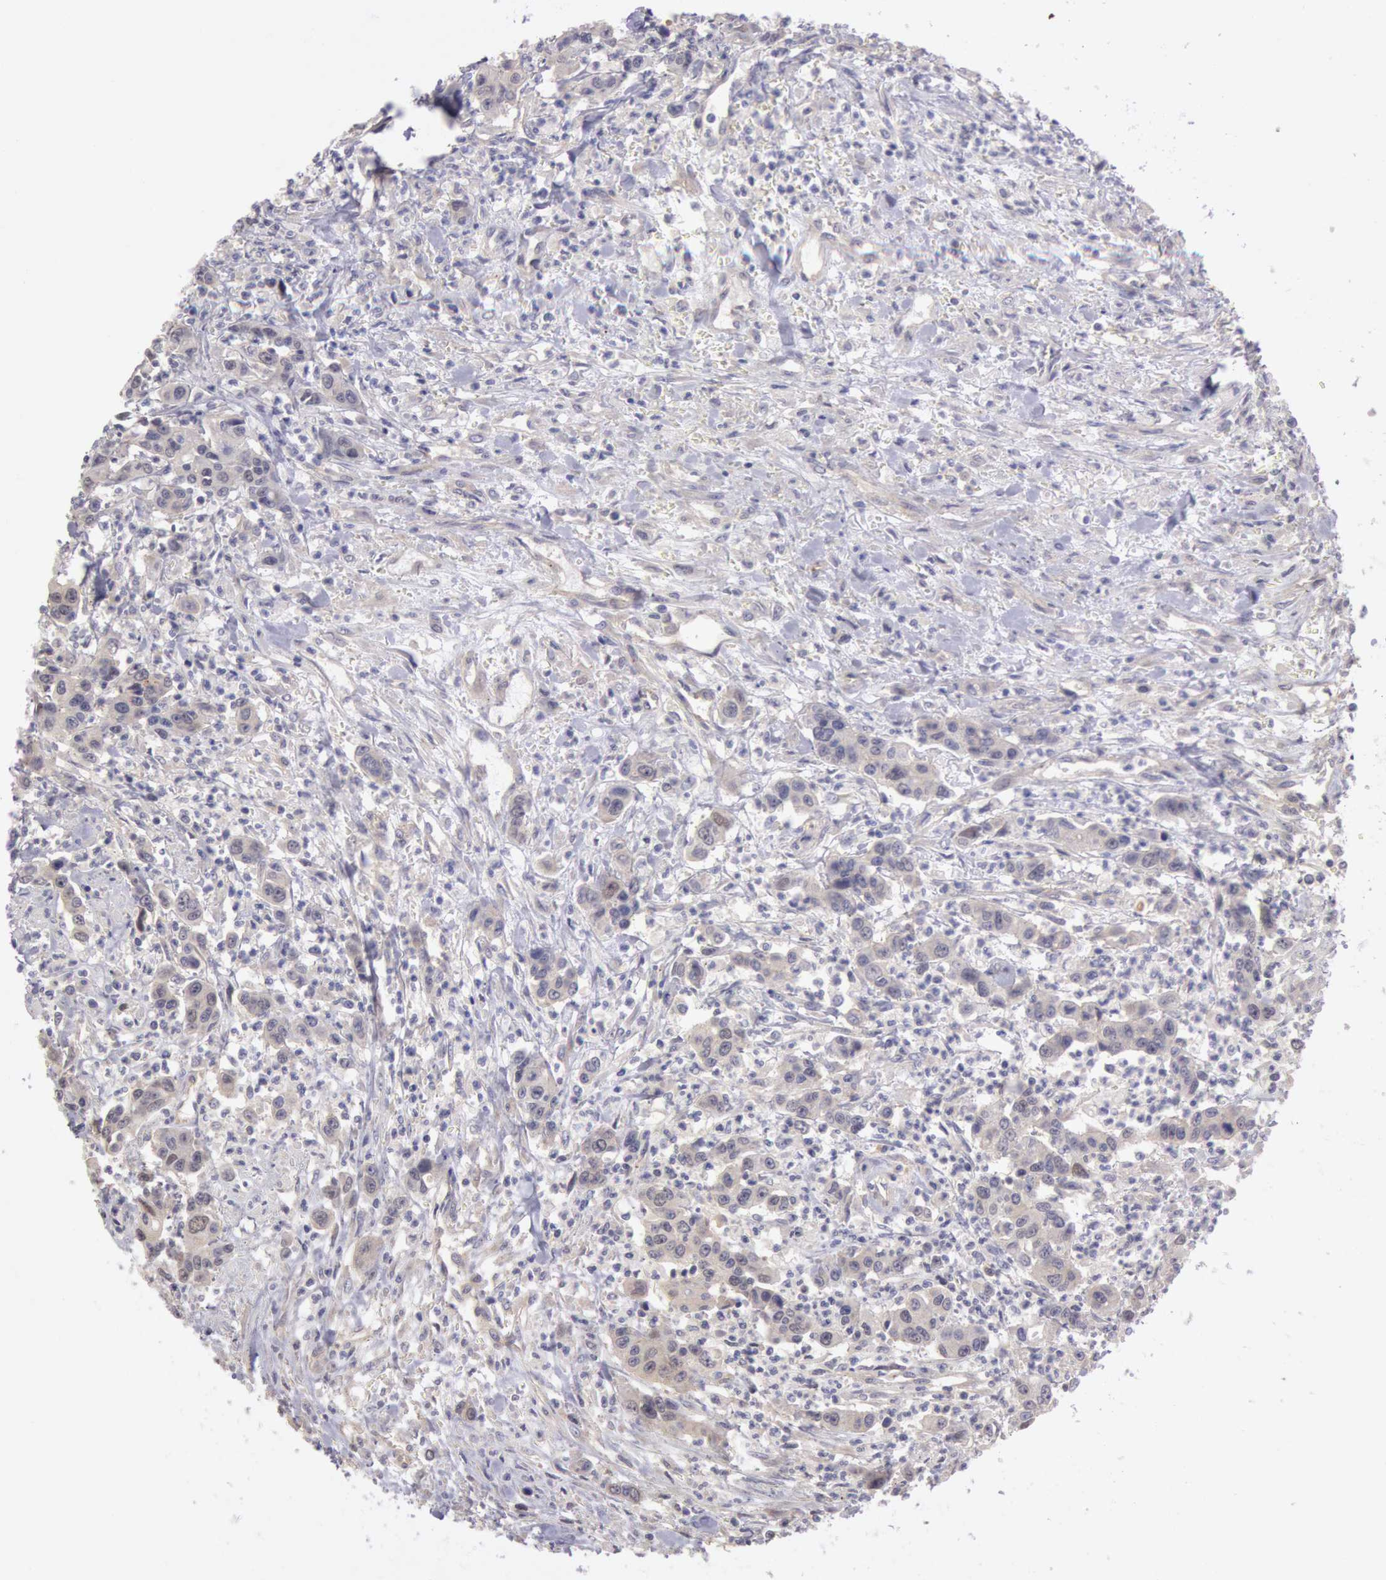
{"staining": {"intensity": "negative", "quantity": "none", "location": "none"}, "tissue": "urothelial cancer", "cell_type": "Tumor cells", "image_type": "cancer", "snomed": [{"axis": "morphology", "description": "Urothelial carcinoma, High grade"}, {"axis": "topography", "description": "Urinary bladder"}], "caption": "IHC histopathology image of high-grade urothelial carcinoma stained for a protein (brown), which exhibits no expression in tumor cells.", "gene": "AMOTL1", "patient": {"sex": "male", "age": 86}}